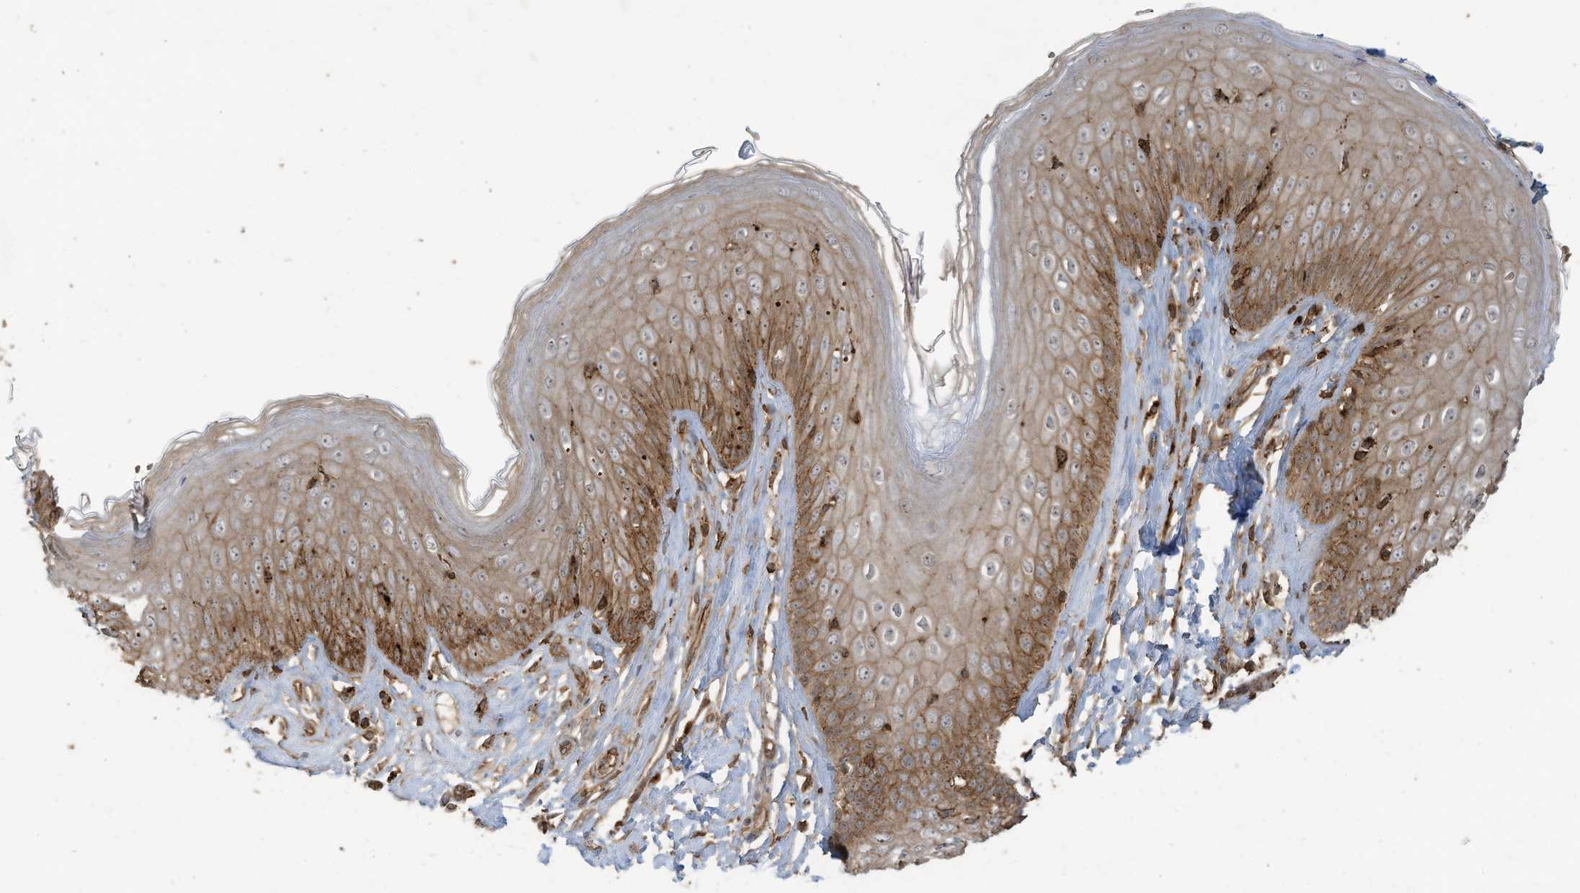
{"staining": {"intensity": "strong", "quantity": ">75%", "location": "cytoplasmic/membranous"}, "tissue": "skin", "cell_type": "Epidermal cells", "image_type": "normal", "snomed": [{"axis": "morphology", "description": "Normal tissue, NOS"}, {"axis": "morphology", "description": "Squamous cell carcinoma, NOS"}, {"axis": "topography", "description": "Vulva"}], "caption": "Epidermal cells show strong cytoplasmic/membranous staining in about >75% of cells in unremarkable skin.", "gene": "DDIT4", "patient": {"sex": "female", "age": 85}}